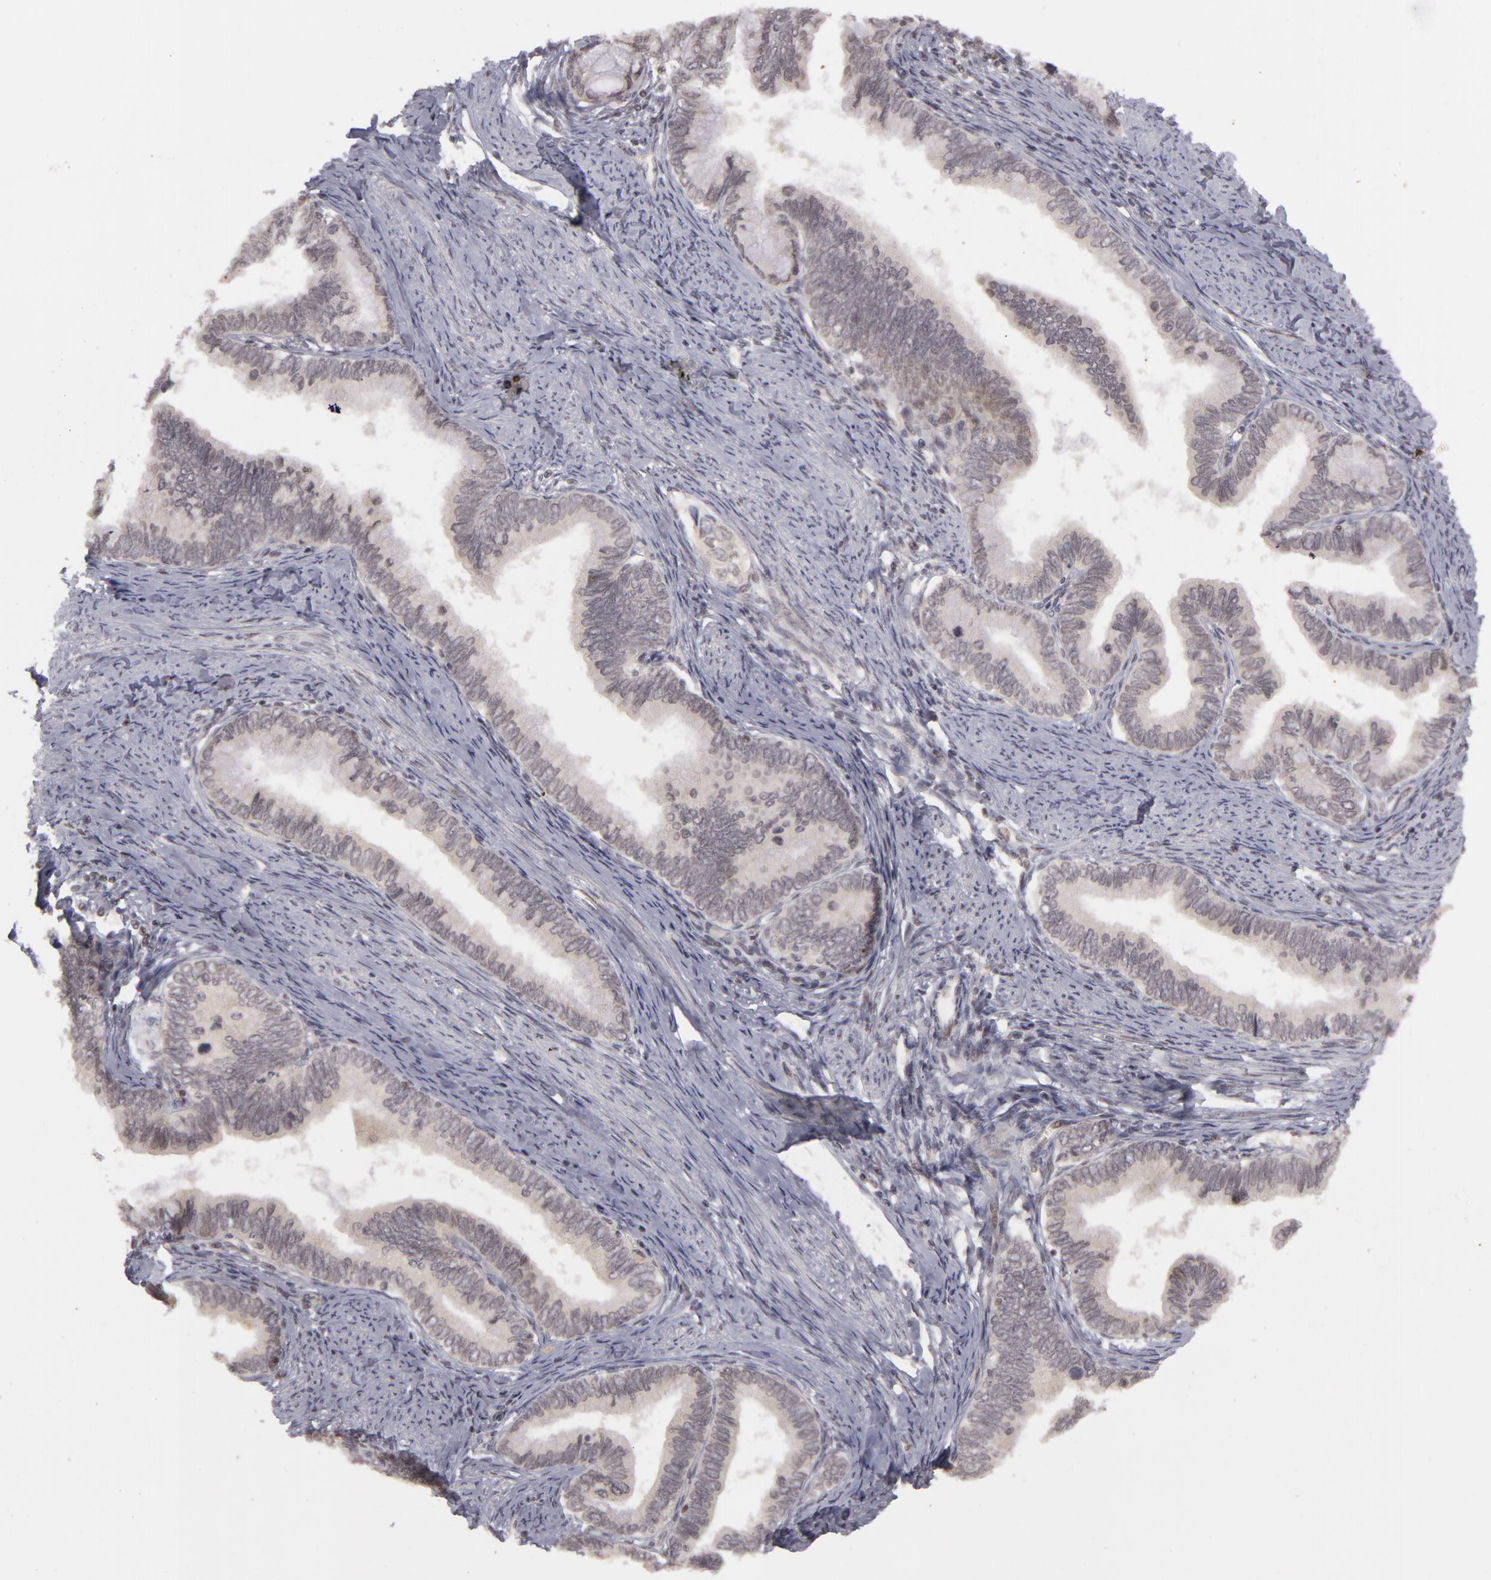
{"staining": {"intensity": "negative", "quantity": "none", "location": "none"}, "tissue": "cervical cancer", "cell_type": "Tumor cells", "image_type": "cancer", "snomed": [{"axis": "morphology", "description": "Adenocarcinoma, NOS"}, {"axis": "topography", "description": "Cervix"}], "caption": "The photomicrograph reveals no staining of tumor cells in adenocarcinoma (cervical).", "gene": "ZNF133", "patient": {"sex": "female", "age": 49}}